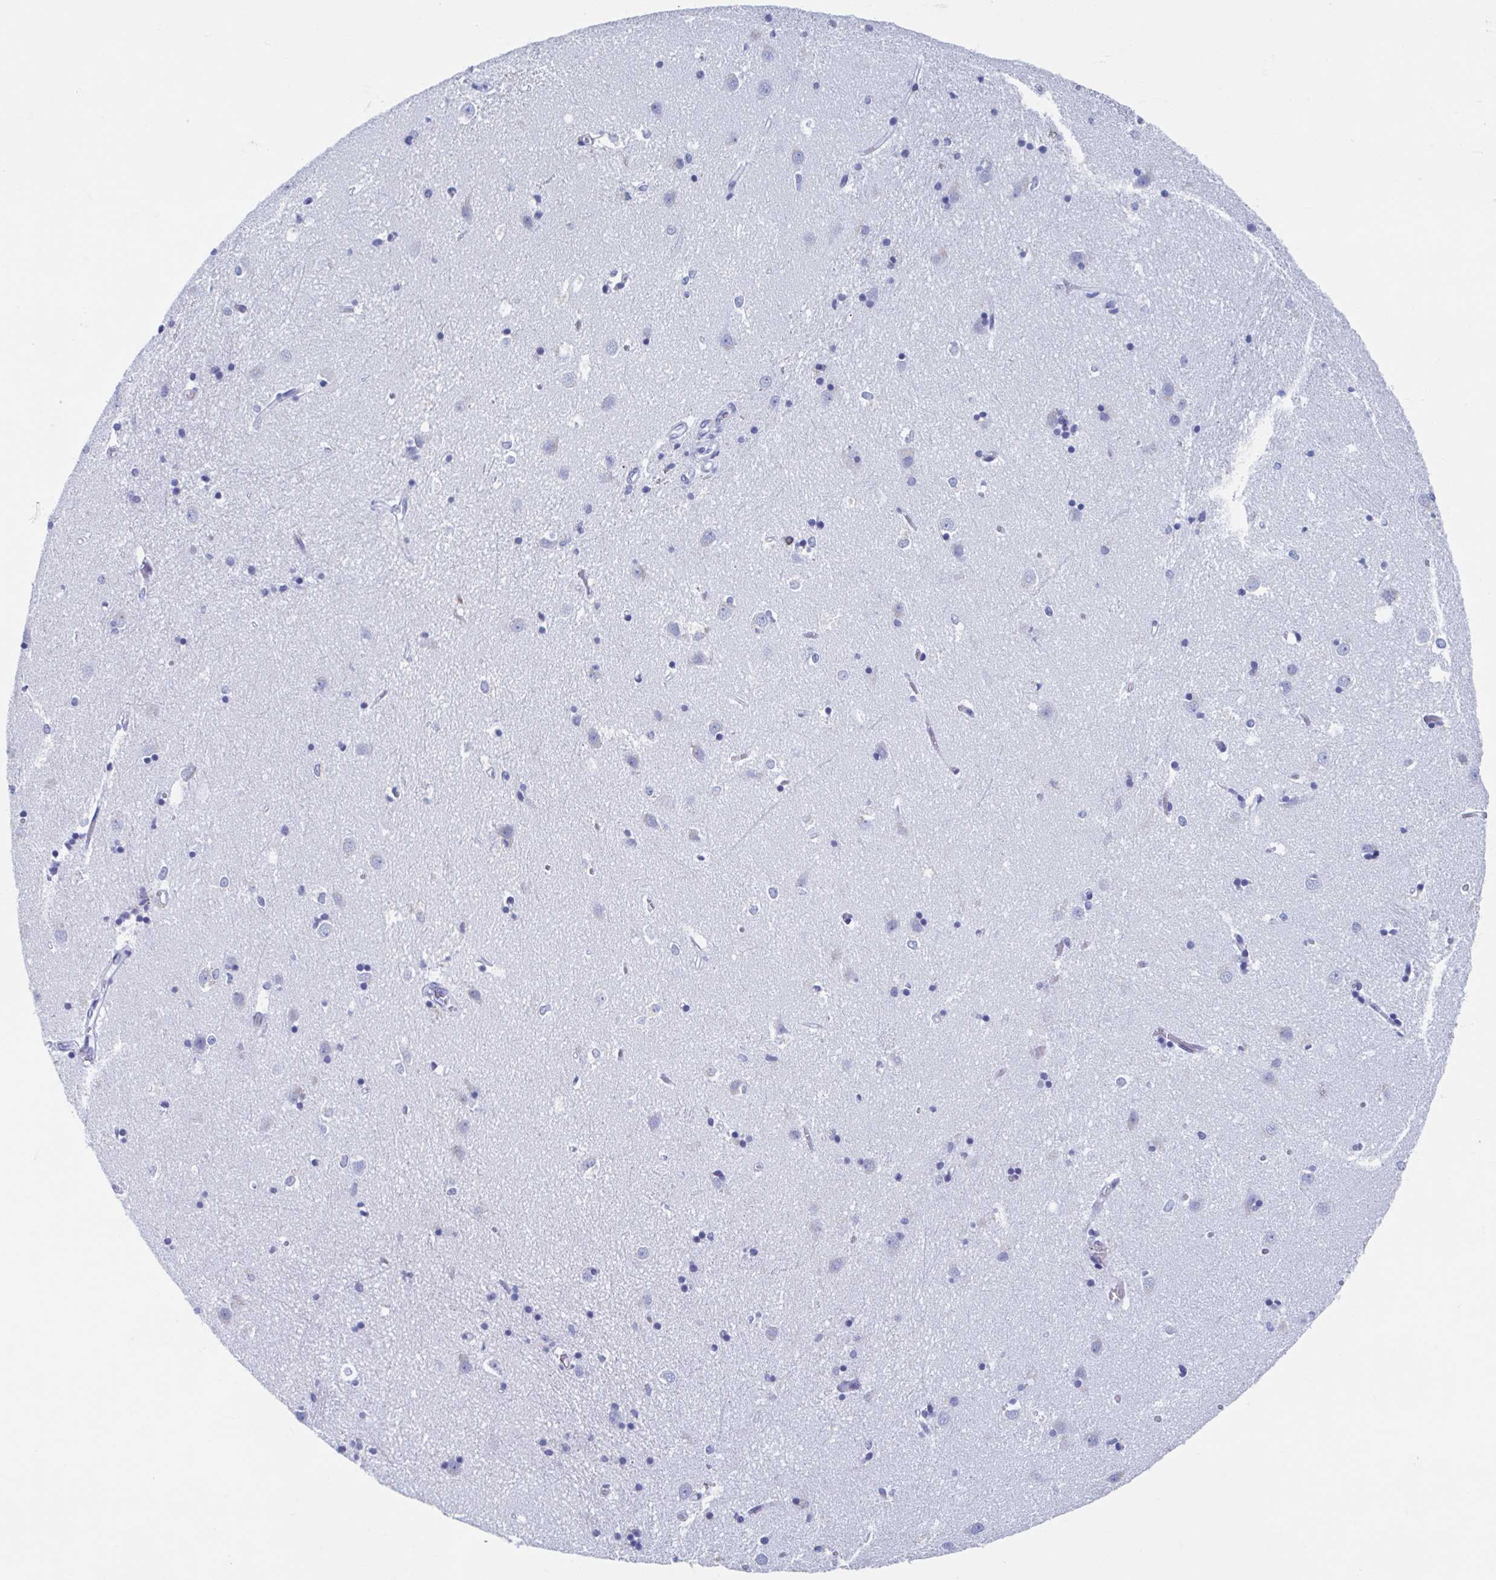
{"staining": {"intensity": "negative", "quantity": "none", "location": "none"}, "tissue": "caudate", "cell_type": "Glial cells", "image_type": "normal", "snomed": [{"axis": "morphology", "description": "Normal tissue, NOS"}, {"axis": "topography", "description": "Lateral ventricle wall"}], "caption": "This is an IHC histopathology image of benign human caudate. There is no expression in glial cells.", "gene": "C10orf53", "patient": {"sex": "male", "age": 54}}